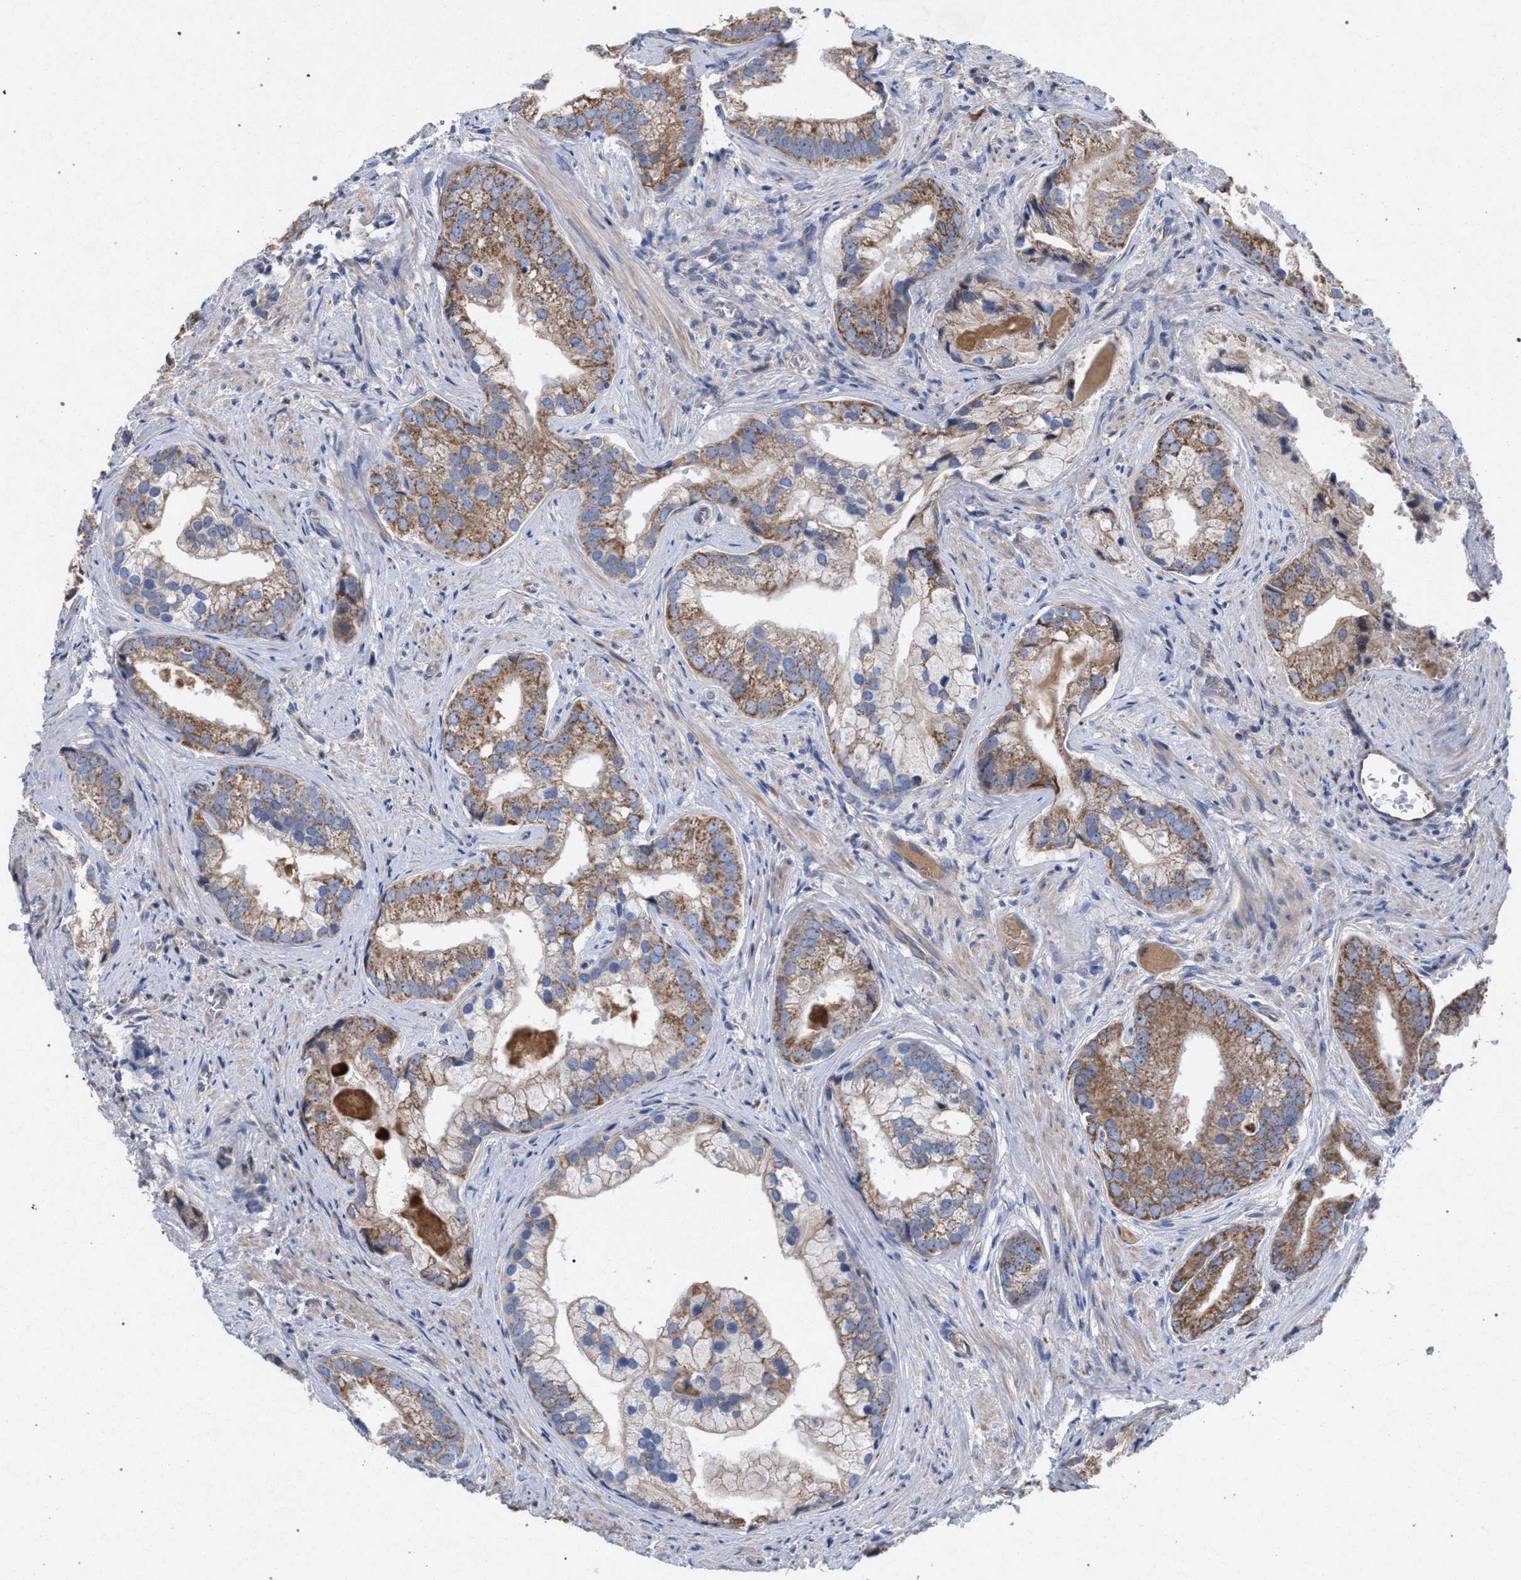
{"staining": {"intensity": "moderate", "quantity": ">75%", "location": "cytoplasmic/membranous"}, "tissue": "prostate cancer", "cell_type": "Tumor cells", "image_type": "cancer", "snomed": [{"axis": "morphology", "description": "Adenocarcinoma, Low grade"}, {"axis": "topography", "description": "Prostate"}], "caption": "DAB immunohistochemical staining of human prostate cancer exhibits moderate cytoplasmic/membranous protein expression in about >75% of tumor cells. (Brightfield microscopy of DAB IHC at high magnification).", "gene": "BCL2L12", "patient": {"sex": "male", "age": 71}}